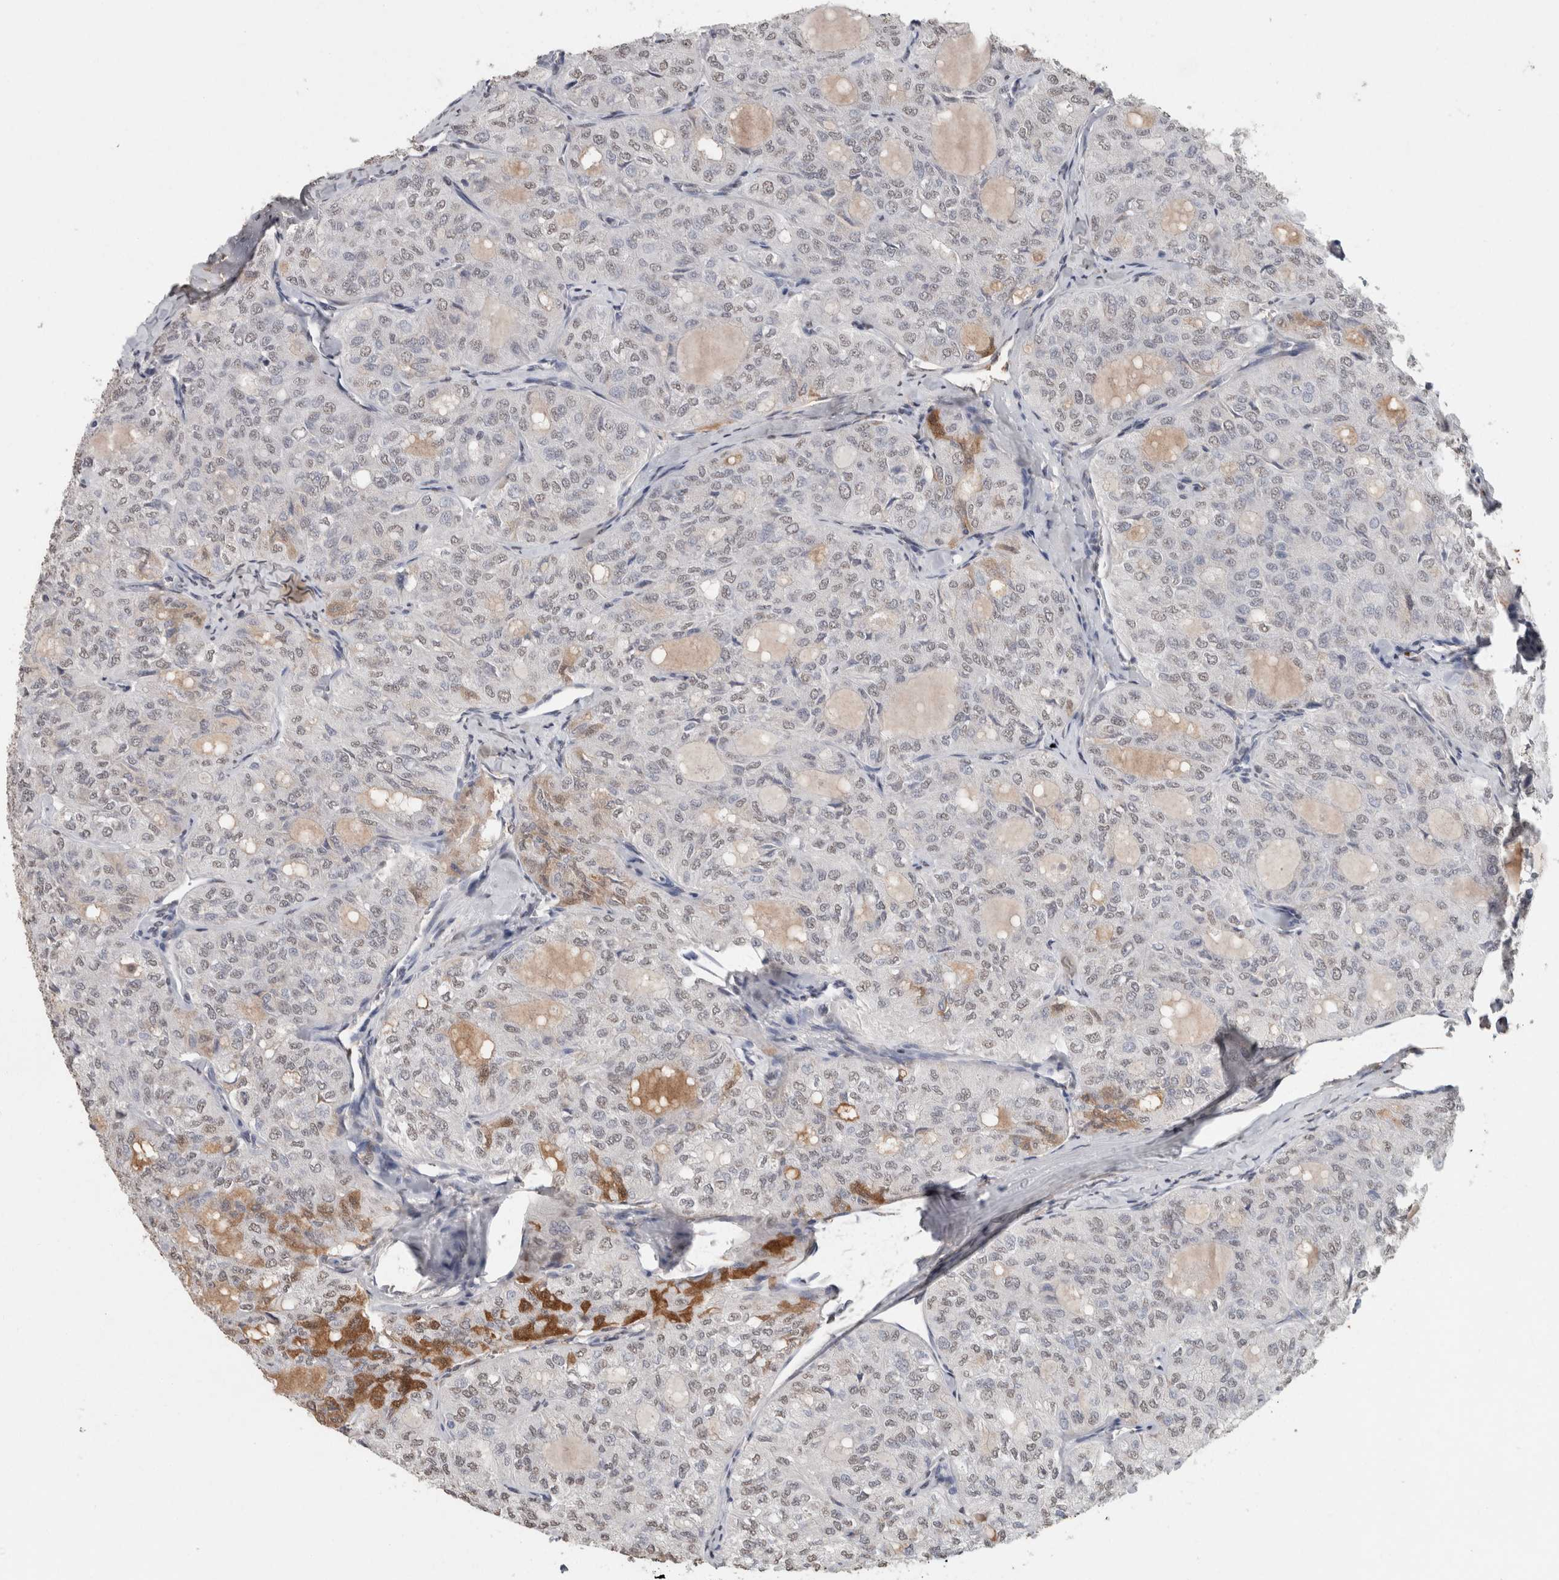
{"staining": {"intensity": "weak", "quantity": "<25%", "location": "nuclear"}, "tissue": "thyroid cancer", "cell_type": "Tumor cells", "image_type": "cancer", "snomed": [{"axis": "morphology", "description": "Follicular adenoma carcinoma, NOS"}, {"axis": "topography", "description": "Thyroid gland"}], "caption": "This is an immunohistochemistry (IHC) histopathology image of human thyroid cancer. There is no expression in tumor cells.", "gene": "LTBP1", "patient": {"sex": "male", "age": 75}}